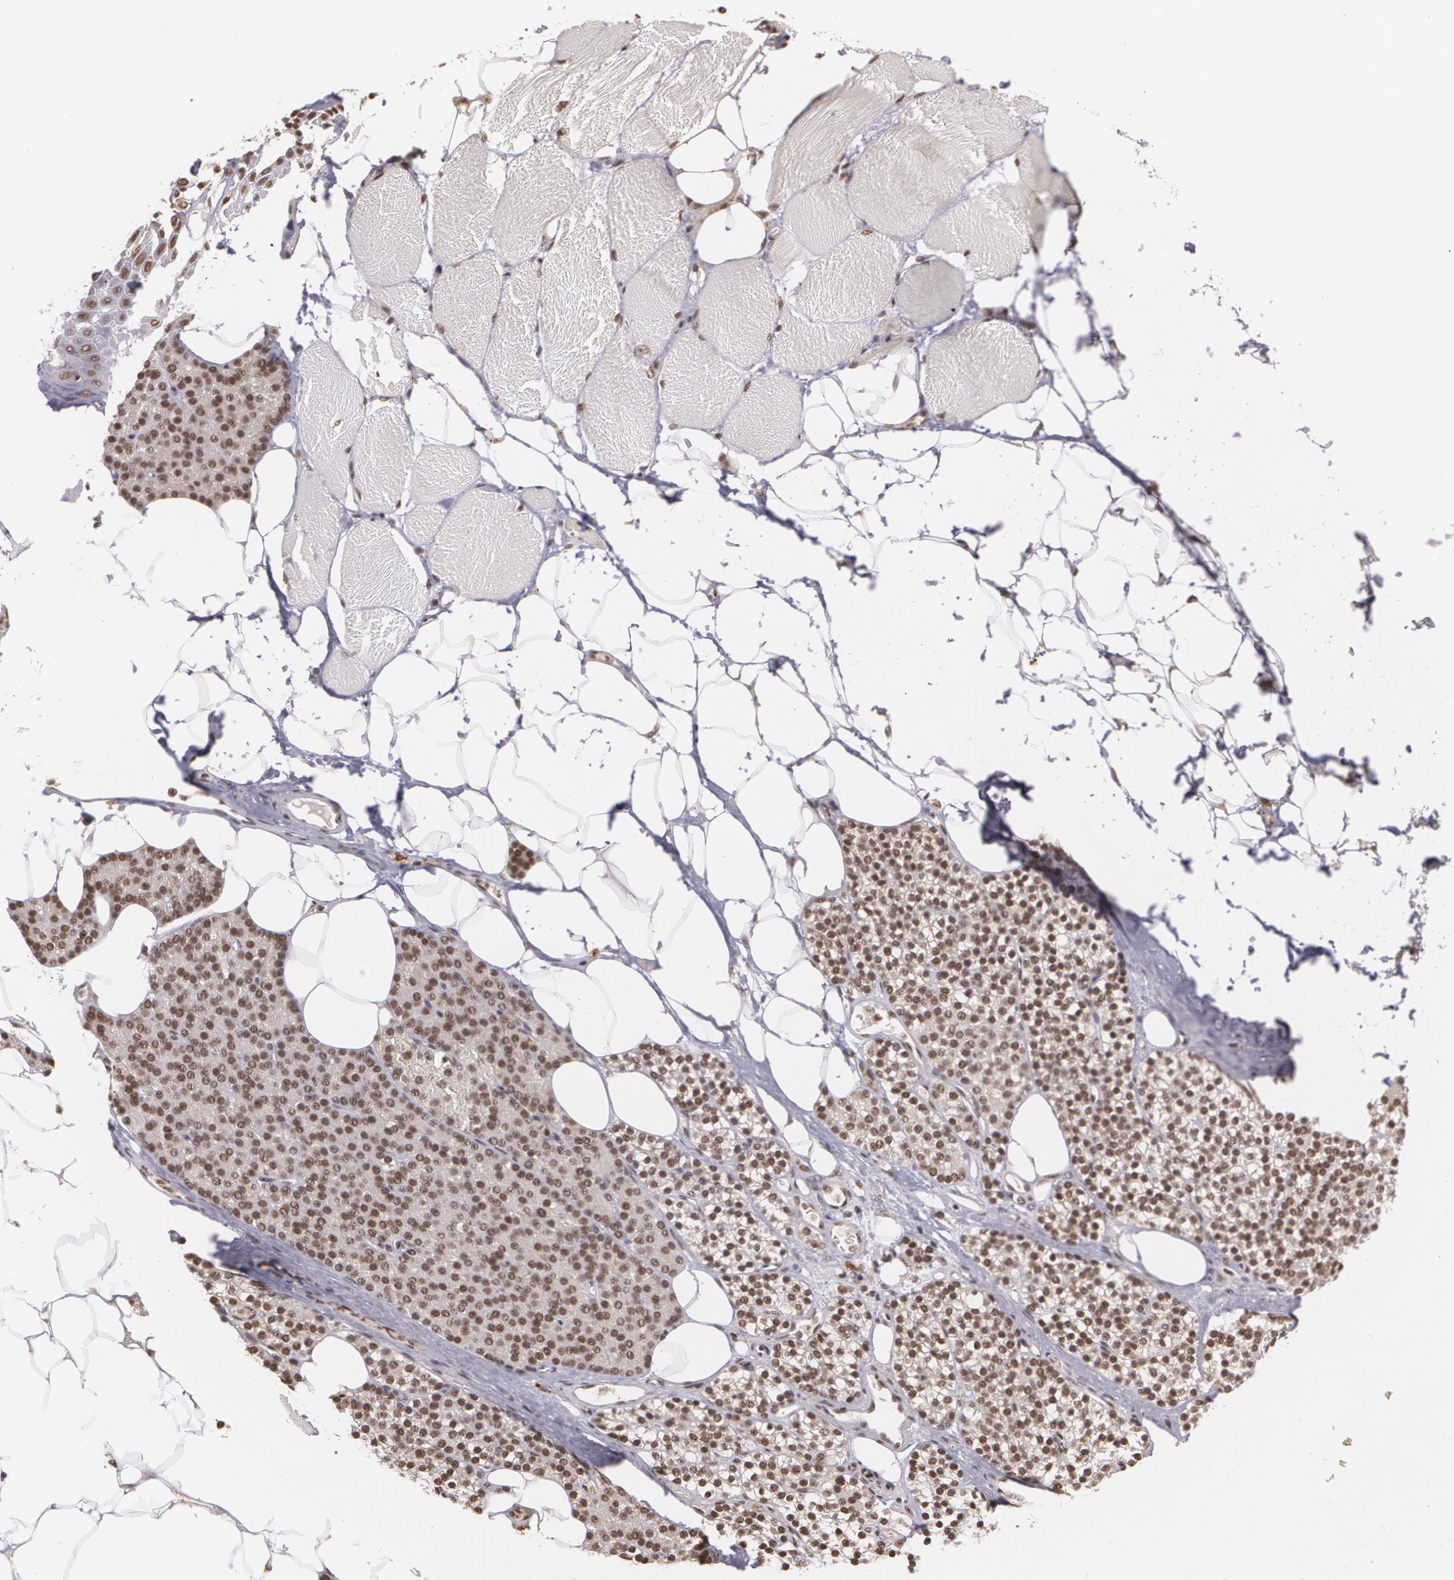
{"staining": {"intensity": "weak", "quantity": ">75%", "location": "nuclear"}, "tissue": "skeletal muscle", "cell_type": "Myocytes", "image_type": "normal", "snomed": [{"axis": "morphology", "description": "Normal tissue, NOS"}, {"axis": "topography", "description": "Skeletal muscle"}, {"axis": "topography", "description": "Parathyroid gland"}], "caption": "Skeletal muscle stained for a protein exhibits weak nuclear positivity in myocytes. The staining is performed using DAB brown chromogen to label protein expression. The nuclei are counter-stained blue using hematoxylin.", "gene": "RXRB", "patient": {"sex": "female", "age": 37}}